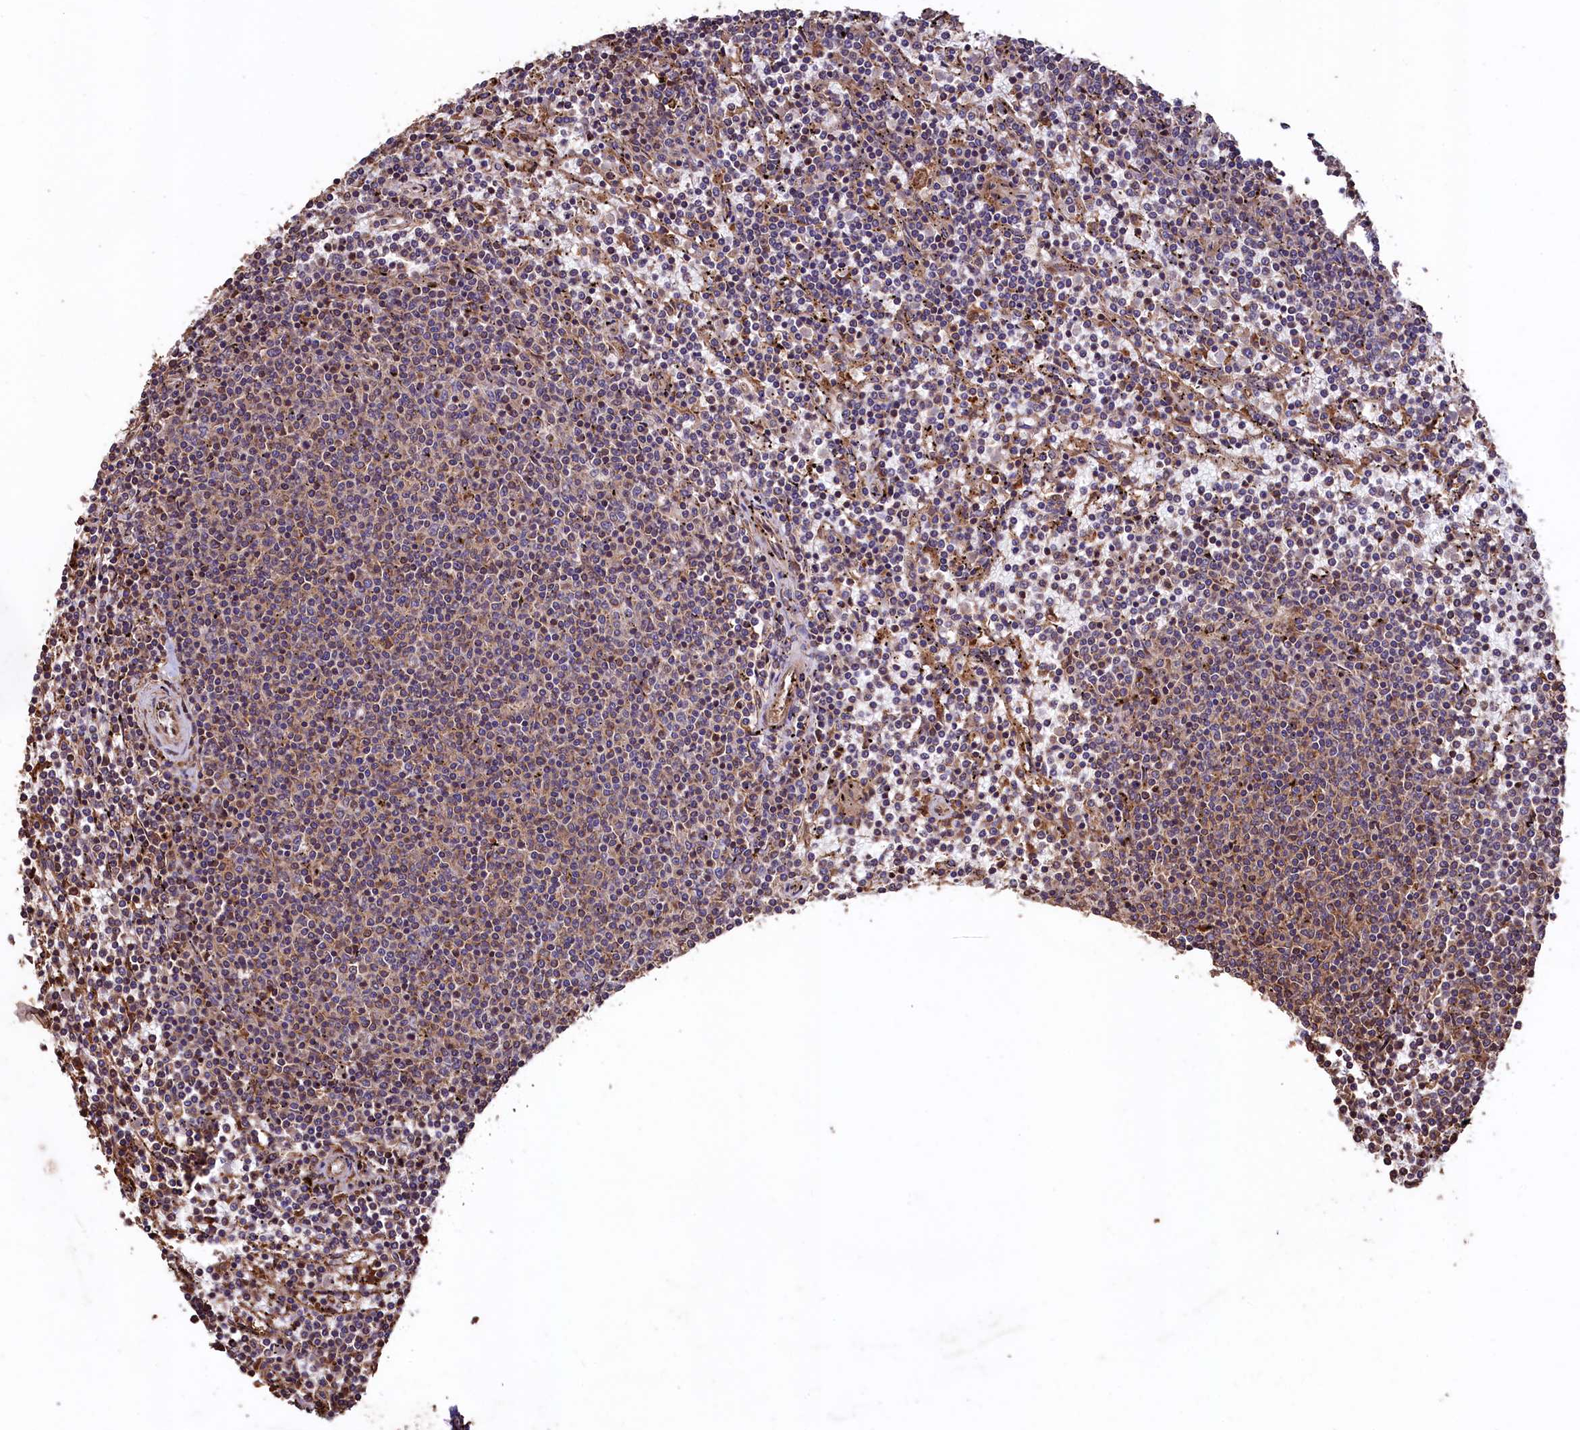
{"staining": {"intensity": "weak", "quantity": "25%-75%", "location": "cytoplasmic/membranous"}, "tissue": "lymphoma", "cell_type": "Tumor cells", "image_type": "cancer", "snomed": [{"axis": "morphology", "description": "Malignant lymphoma, non-Hodgkin's type, Low grade"}, {"axis": "topography", "description": "Spleen"}], "caption": "Immunohistochemical staining of human lymphoma demonstrates weak cytoplasmic/membranous protein positivity in about 25%-75% of tumor cells.", "gene": "TMEM98", "patient": {"sex": "female", "age": 50}}